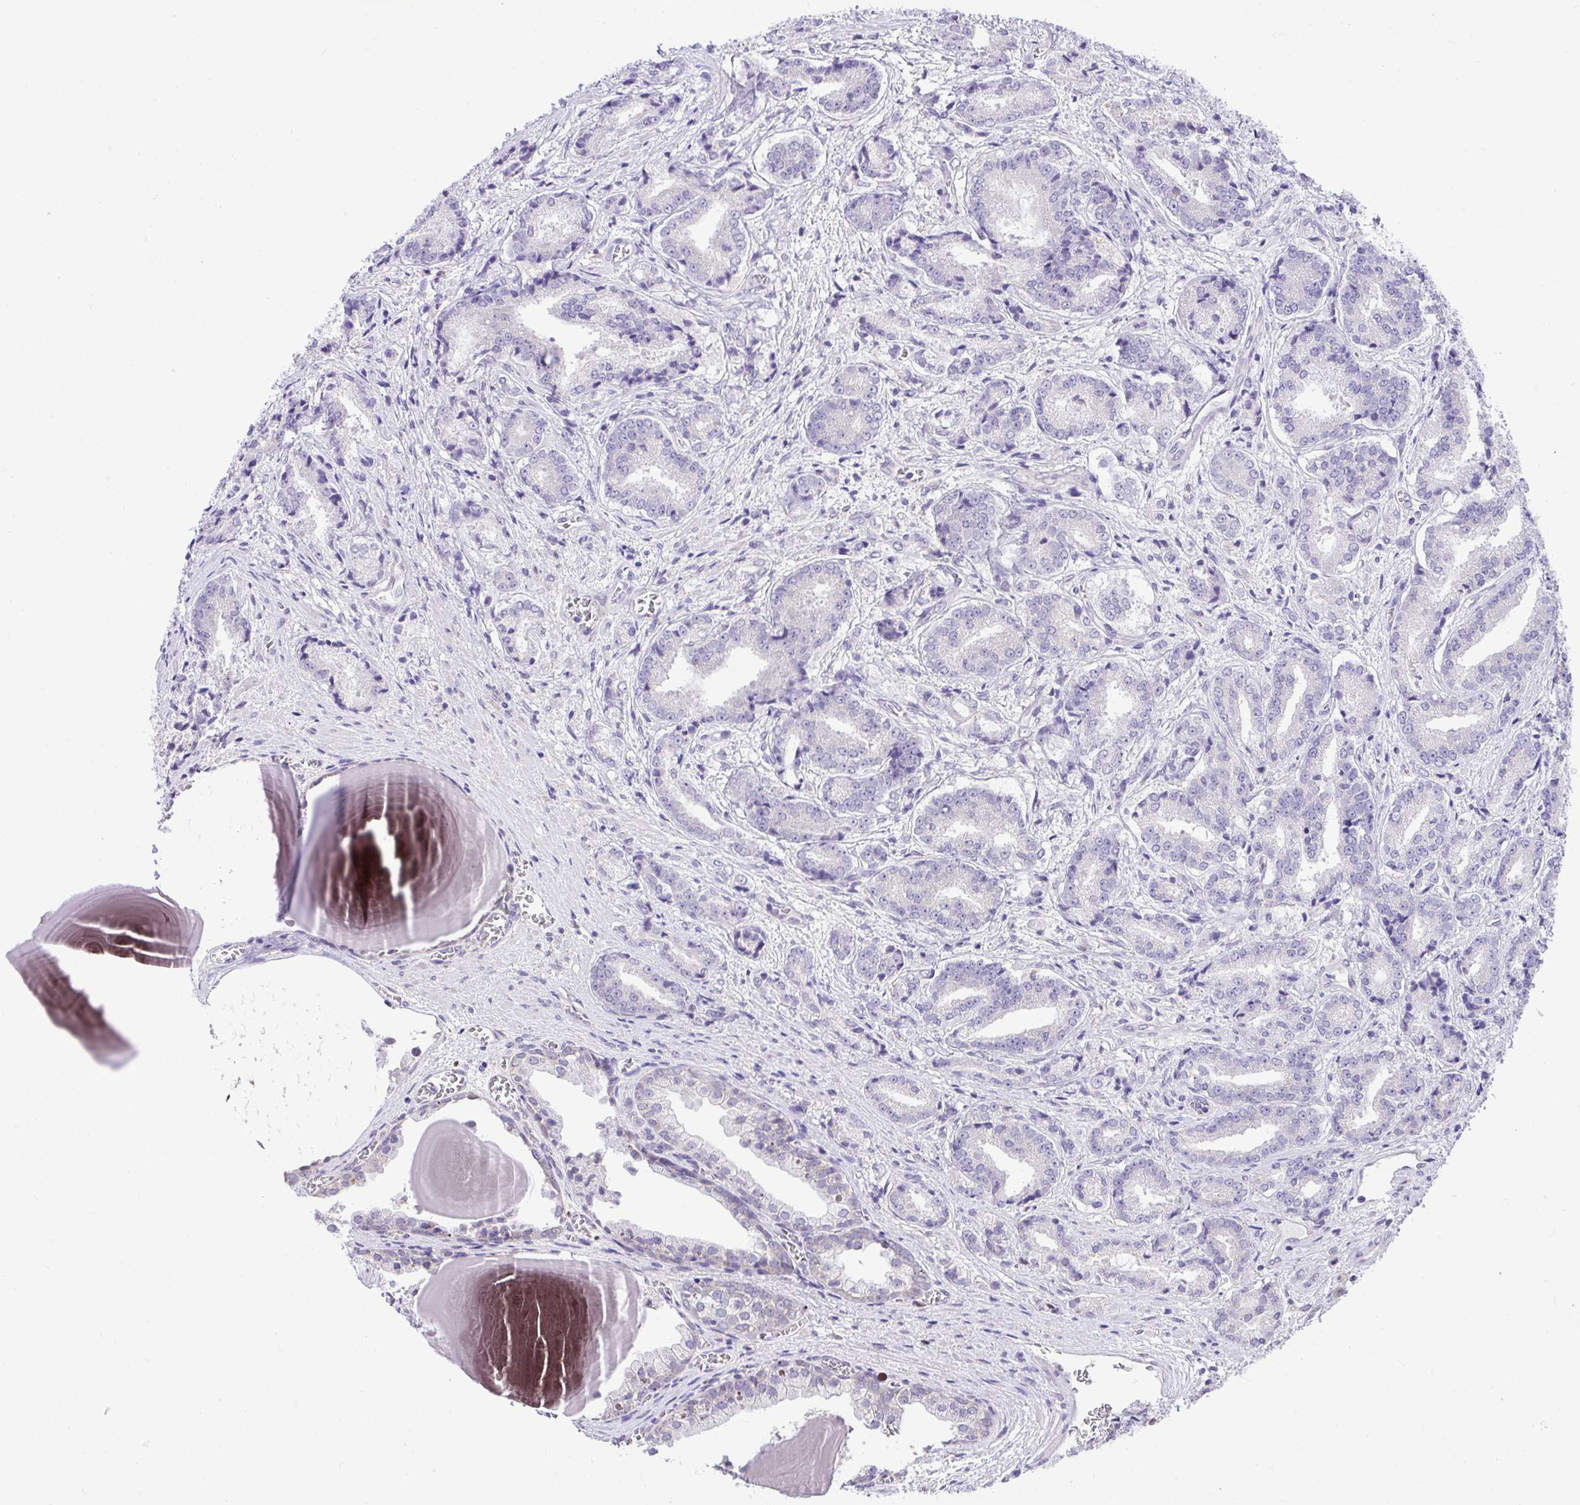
{"staining": {"intensity": "negative", "quantity": "none", "location": "none"}, "tissue": "prostate cancer", "cell_type": "Tumor cells", "image_type": "cancer", "snomed": [{"axis": "morphology", "description": "Adenocarcinoma, High grade"}, {"axis": "topography", "description": "Prostate and seminal vesicle, NOS"}], "caption": "Tumor cells are negative for brown protein staining in adenocarcinoma (high-grade) (prostate).", "gene": "CEACAM18", "patient": {"sex": "male", "age": 61}}